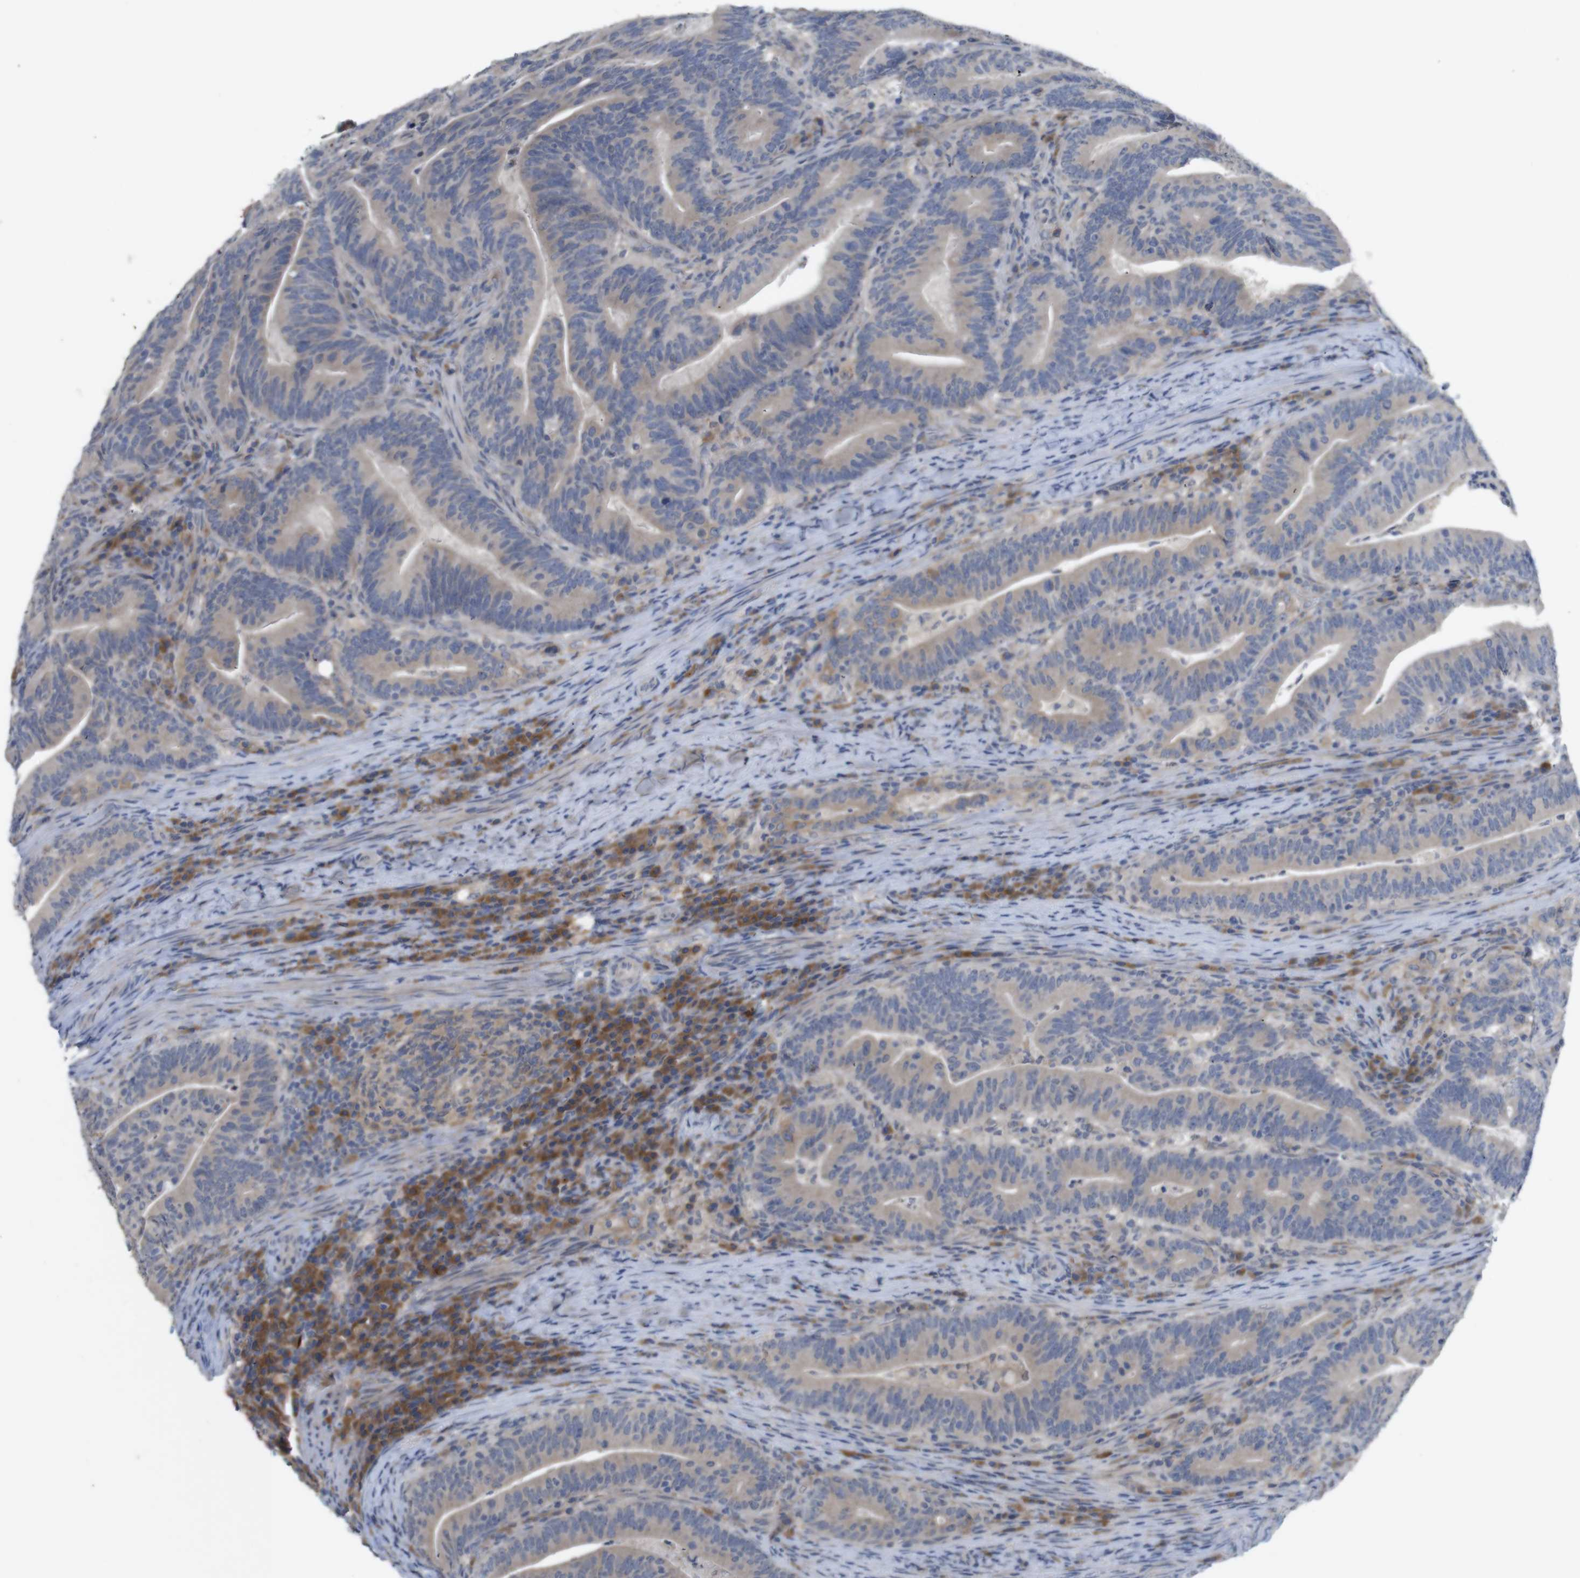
{"staining": {"intensity": "weak", "quantity": "25%-75%", "location": "cytoplasmic/membranous"}, "tissue": "colorectal cancer", "cell_type": "Tumor cells", "image_type": "cancer", "snomed": [{"axis": "morphology", "description": "Normal tissue, NOS"}, {"axis": "morphology", "description": "Adenocarcinoma, NOS"}, {"axis": "topography", "description": "Colon"}], "caption": "Immunohistochemistry (IHC) staining of colorectal adenocarcinoma, which exhibits low levels of weak cytoplasmic/membranous expression in approximately 25%-75% of tumor cells indicating weak cytoplasmic/membranous protein staining. The staining was performed using DAB (3,3'-diaminobenzidine) (brown) for protein detection and nuclei were counterstained in hematoxylin (blue).", "gene": "BCAR3", "patient": {"sex": "female", "age": 66}}